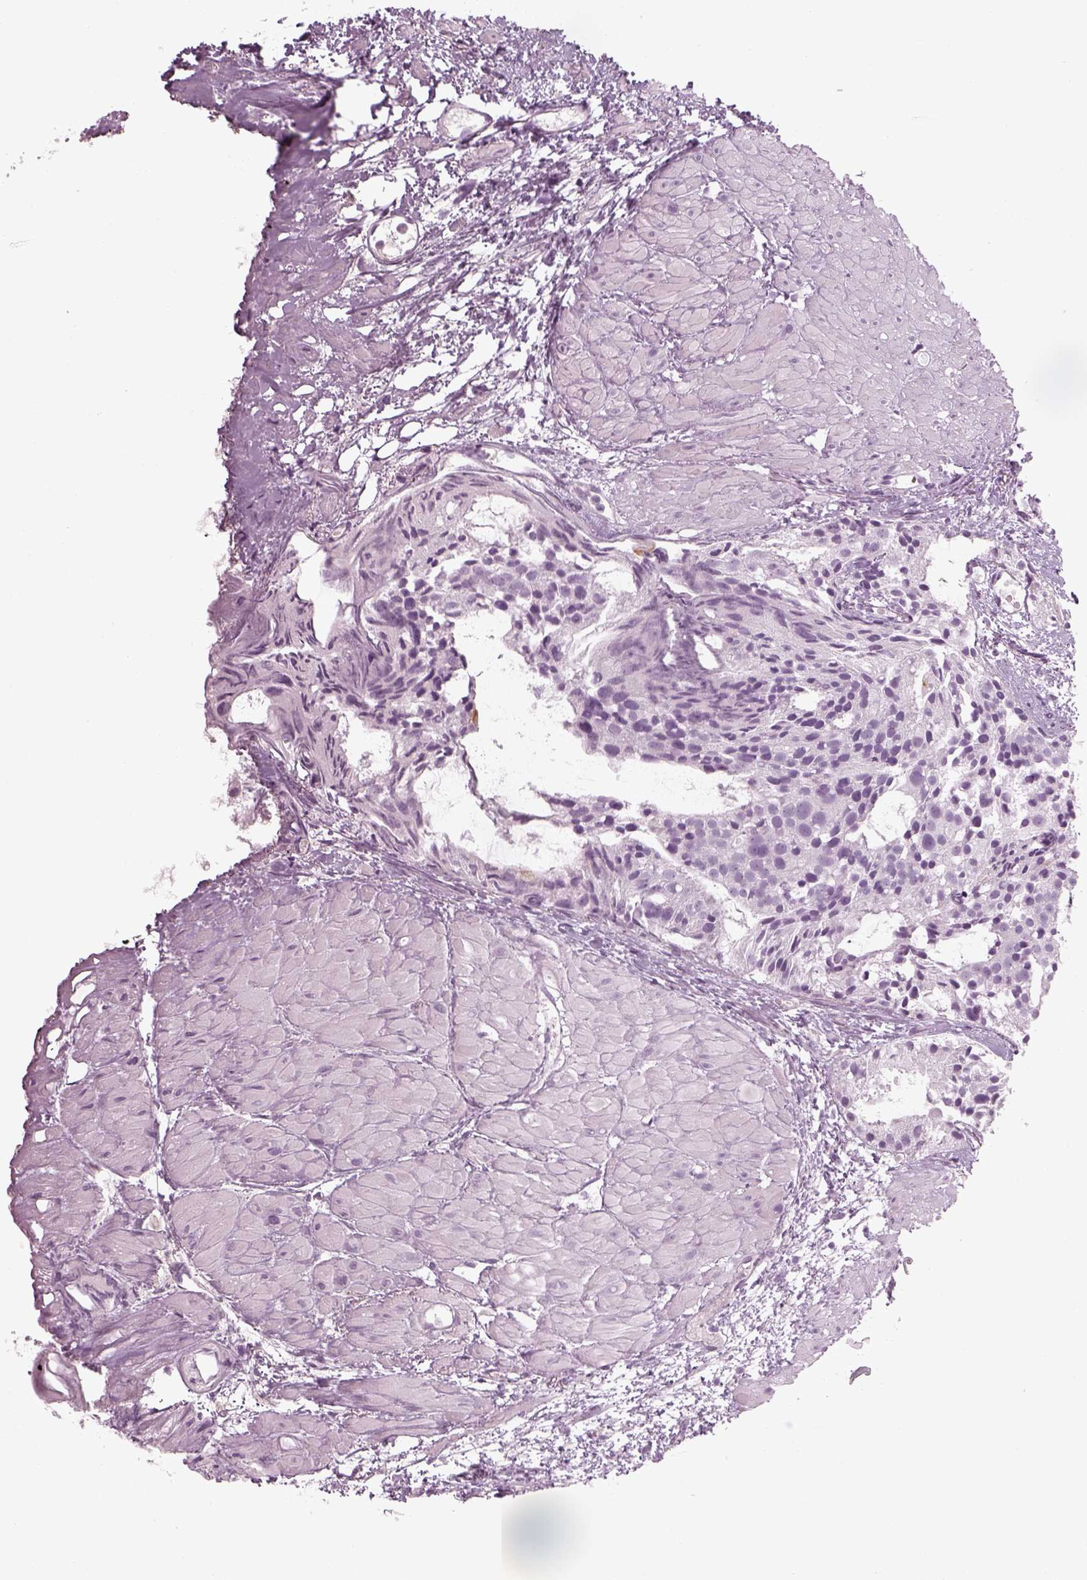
{"staining": {"intensity": "negative", "quantity": "none", "location": "none"}, "tissue": "prostate cancer", "cell_type": "Tumor cells", "image_type": "cancer", "snomed": [{"axis": "morphology", "description": "Adenocarcinoma, High grade"}, {"axis": "topography", "description": "Prostate"}], "caption": "The photomicrograph reveals no significant expression in tumor cells of adenocarcinoma (high-grade) (prostate).", "gene": "GAS2L2", "patient": {"sex": "male", "age": 79}}